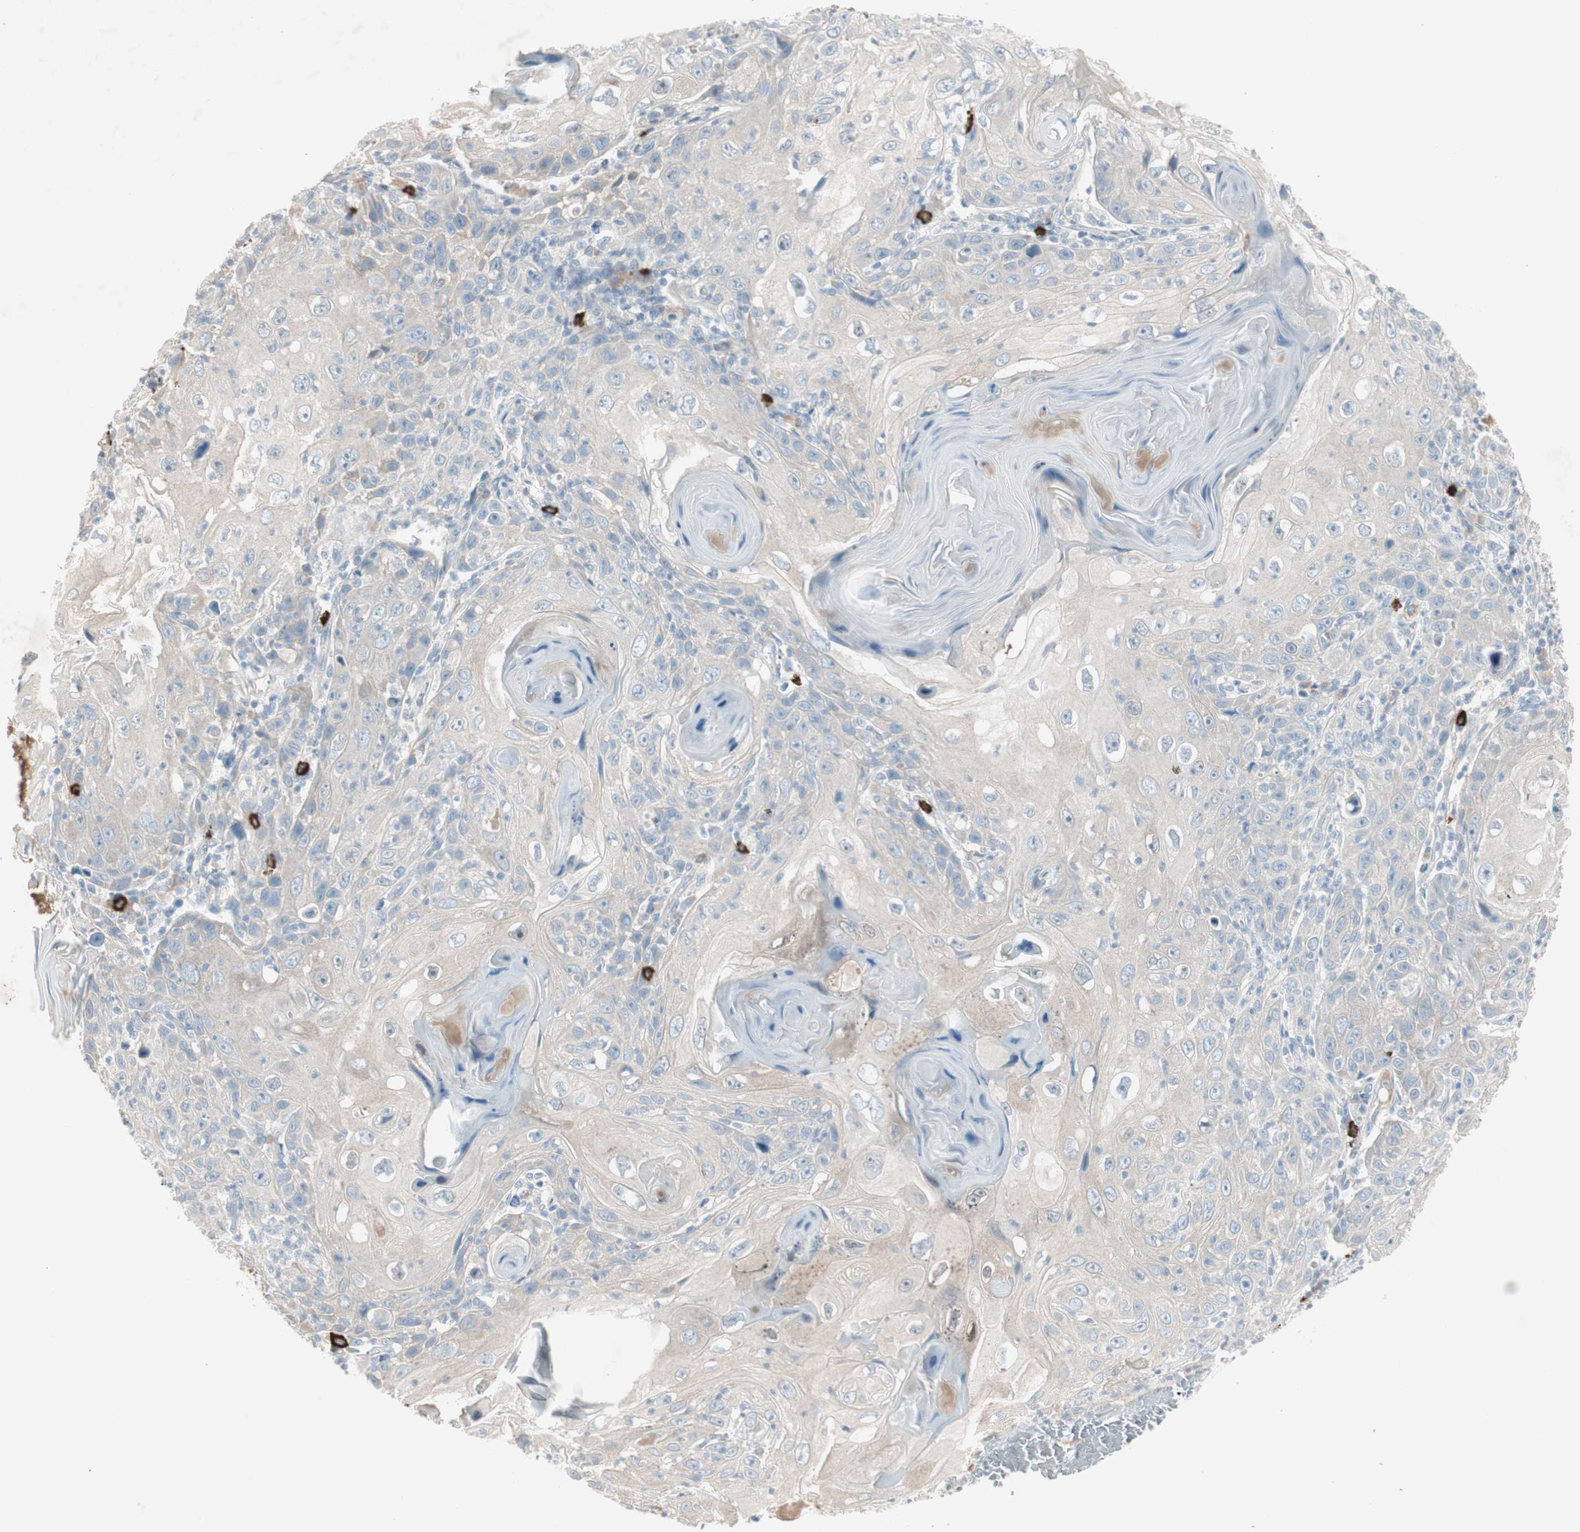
{"staining": {"intensity": "weak", "quantity": ">75%", "location": "cytoplasmic/membranous"}, "tissue": "skin cancer", "cell_type": "Tumor cells", "image_type": "cancer", "snomed": [{"axis": "morphology", "description": "Squamous cell carcinoma, NOS"}, {"axis": "topography", "description": "Skin"}], "caption": "Protein expression analysis of human skin cancer (squamous cell carcinoma) reveals weak cytoplasmic/membranous expression in about >75% of tumor cells.", "gene": "MAPRE3", "patient": {"sex": "female", "age": 88}}